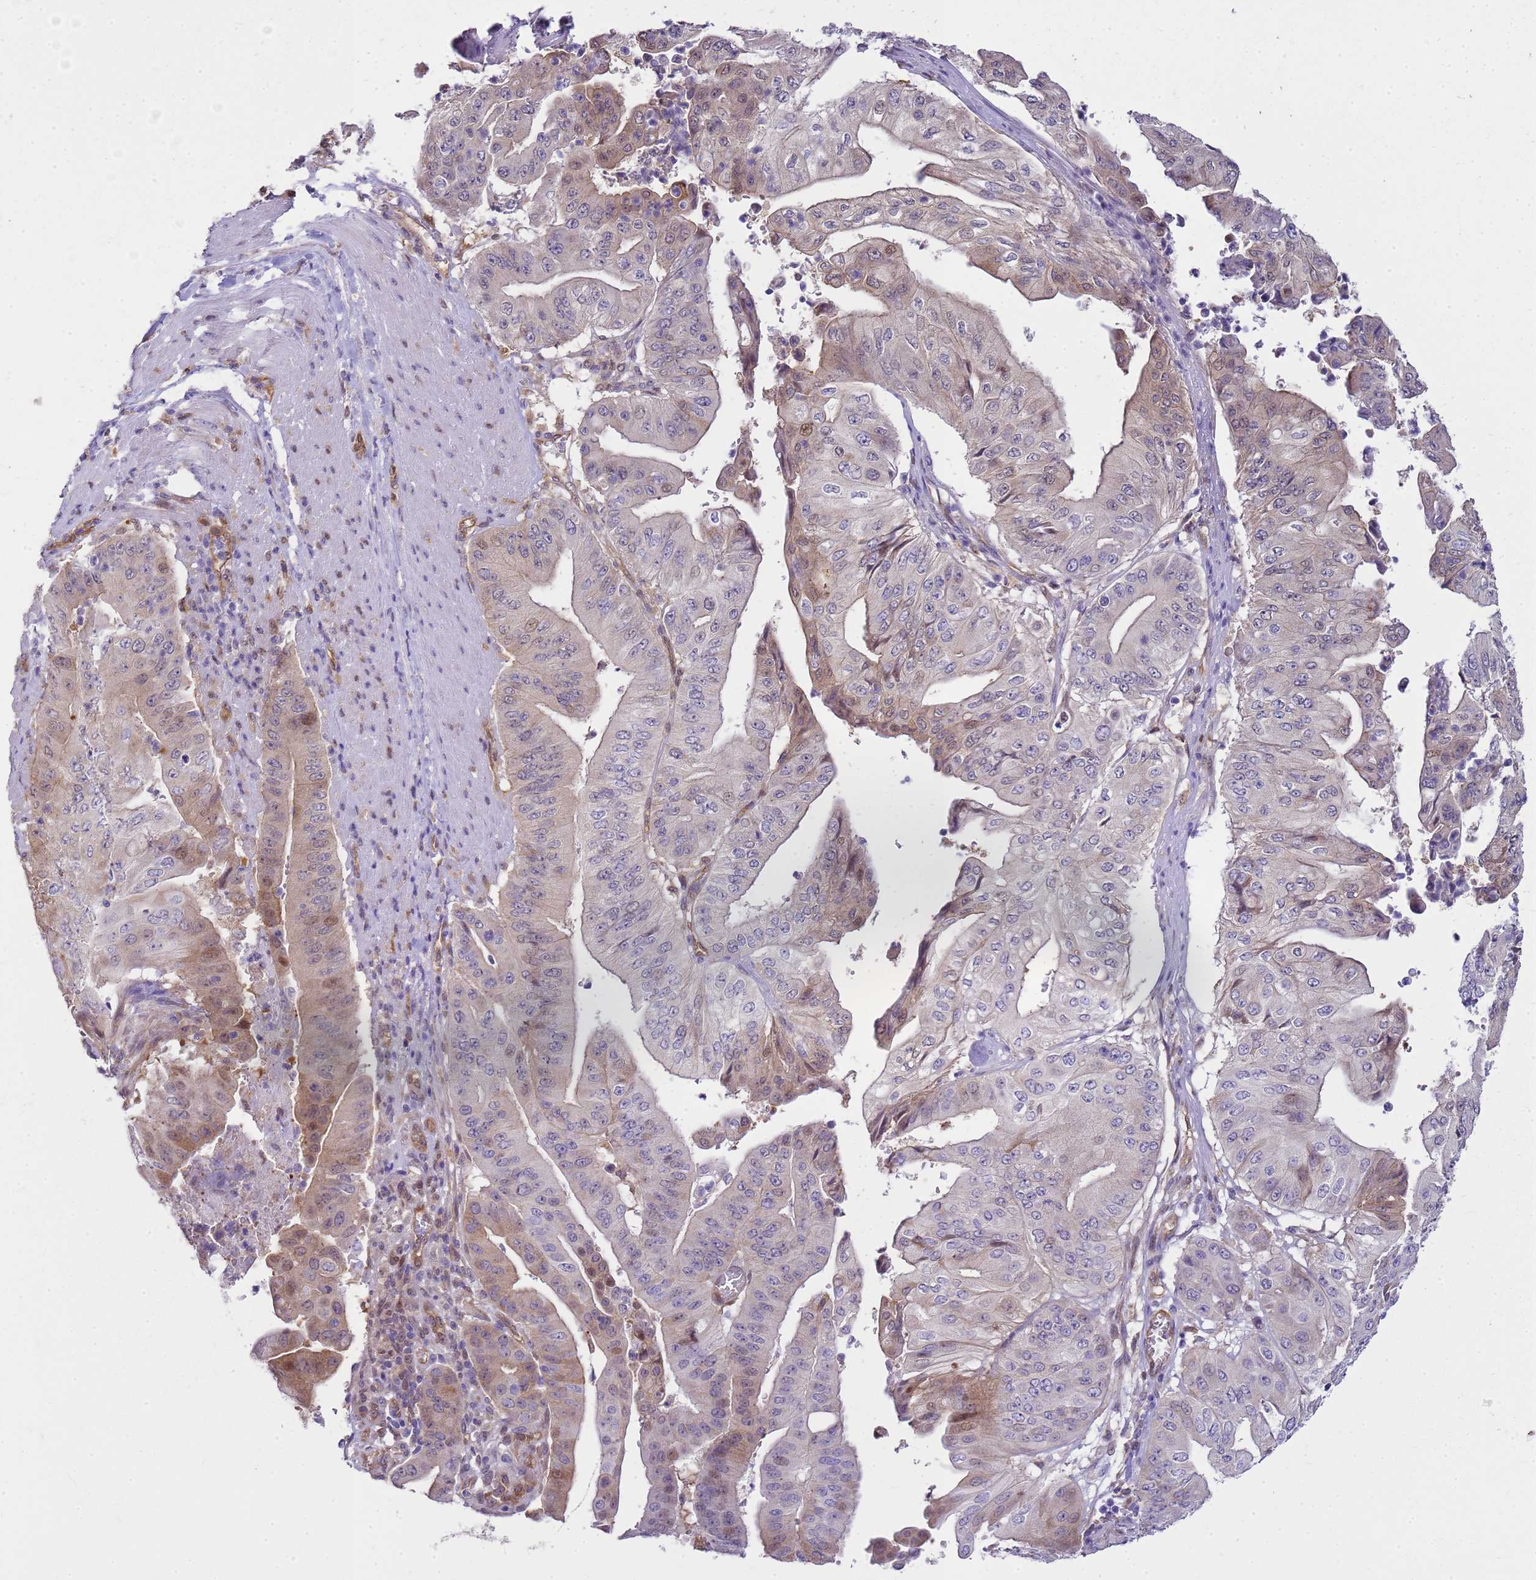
{"staining": {"intensity": "moderate", "quantity": "<25%", "location": "cytoplasmic/membranous,nuclear"}, "tissue": "pancreatic cancer", "cell_type": "Tumor cells", "image_type": "cancer", "snomed": [{"axis": "morphology", "description": "Adenocarcinoma, NOS"}, {"axis": "topography", "description": "Pancreas"}], "caption": "Pancreatic cancer (adenocarcinoma) stained for a protein (brown) shows moderate cytoplasmic/membranous and nuclear positive expression in approximately <25% of tumor cells.", "gene": "YWHAE", "patient": {"sex": "female", "age": 77}}